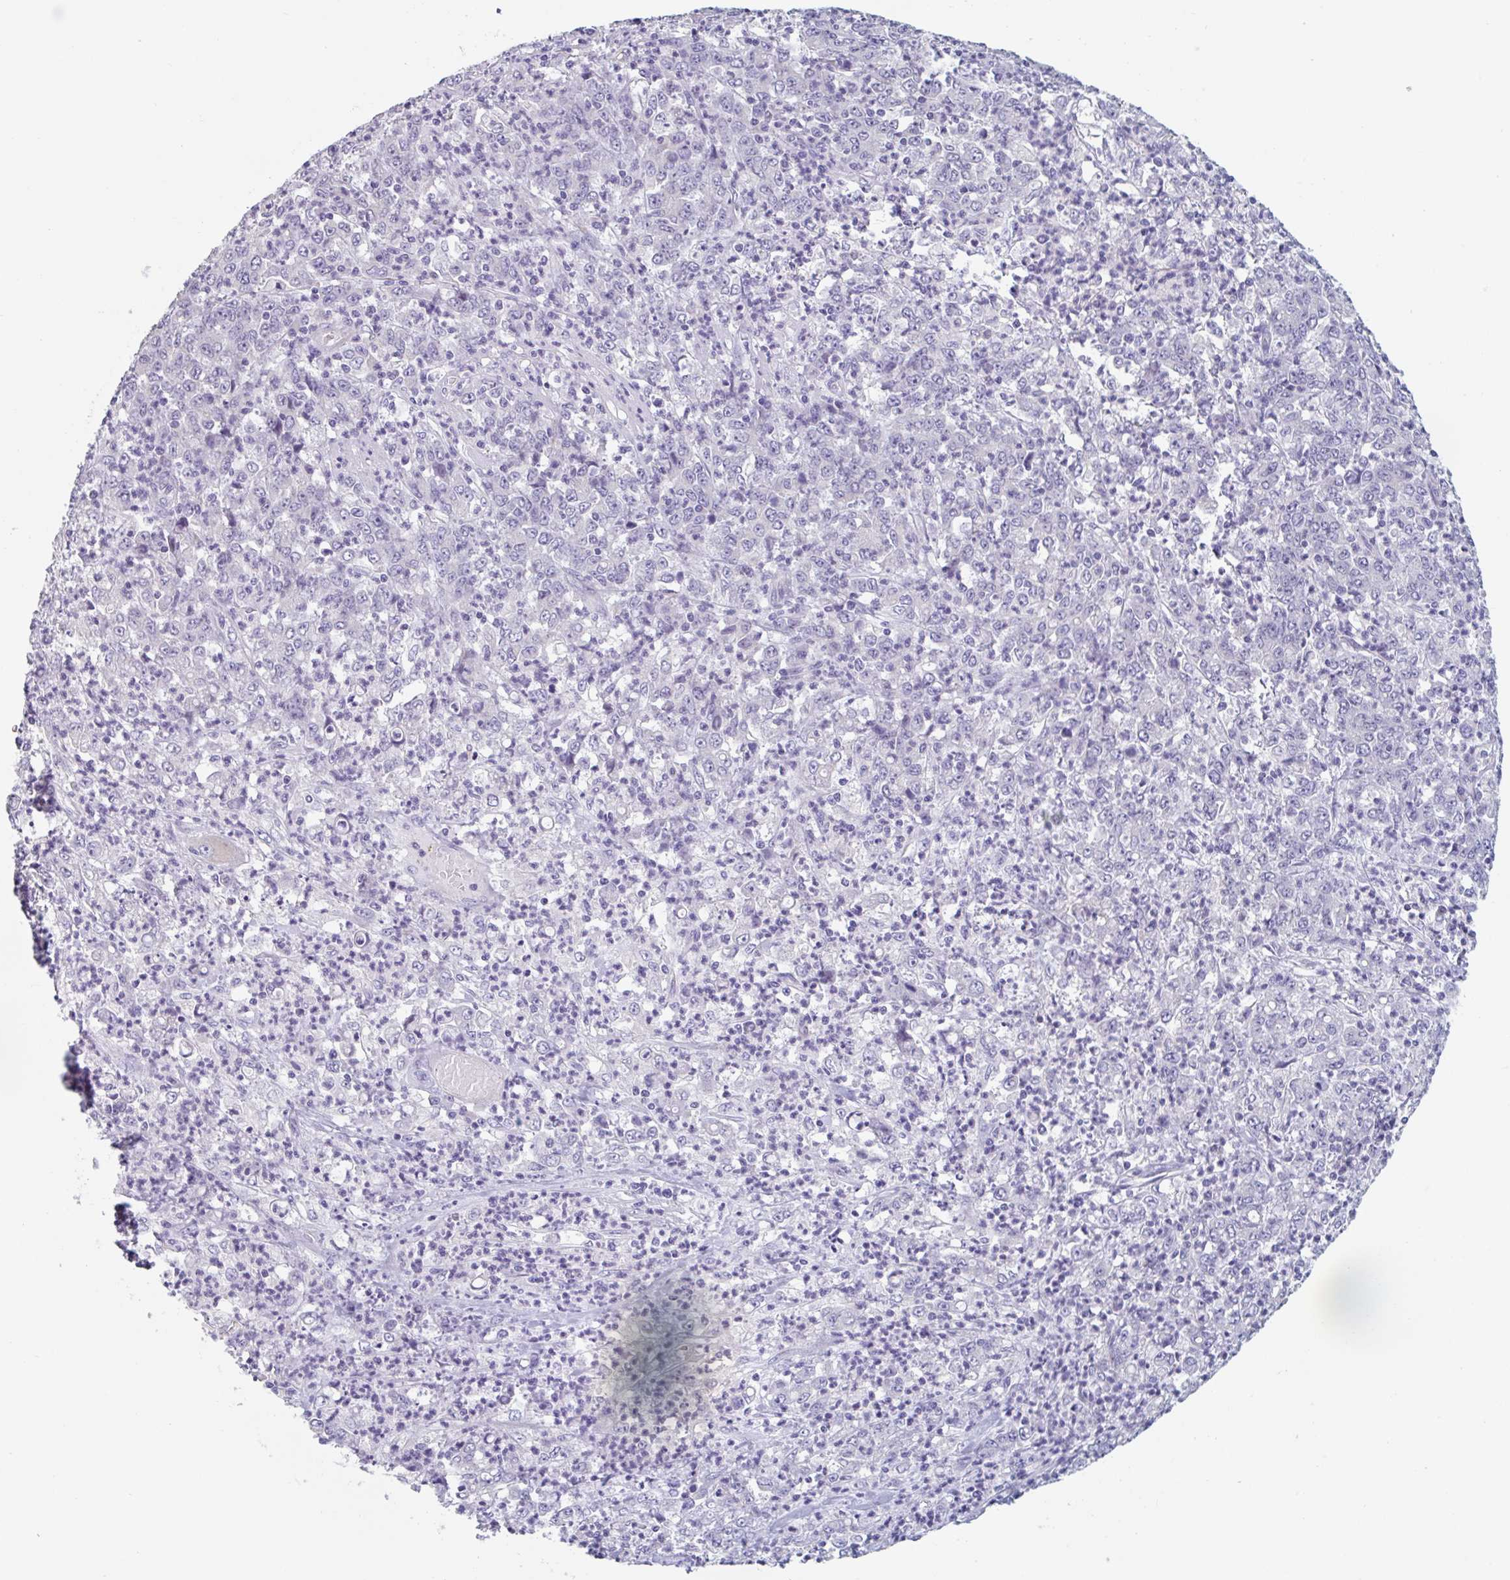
{"staining": {"intensity": "negative", "quantity": "none", "location": "none"}, "tissue": "stomach cancer", "cell_type": "Tumor cells", "image_type": "cancer", "snomed": [{"axis": "morphology", "description": "Adenocarcinoma, NOS"}, {"axis": "topography", "description": "Stomach, lower"}], "caption": "The IHC image has no significant staining in tumor cells of stomach cancer tissue. (Immunohistochemistry, brightfield microscopy, high magnification).", "gene": "ABHD16A", "patient": {"sex": "female", "age": 71}}